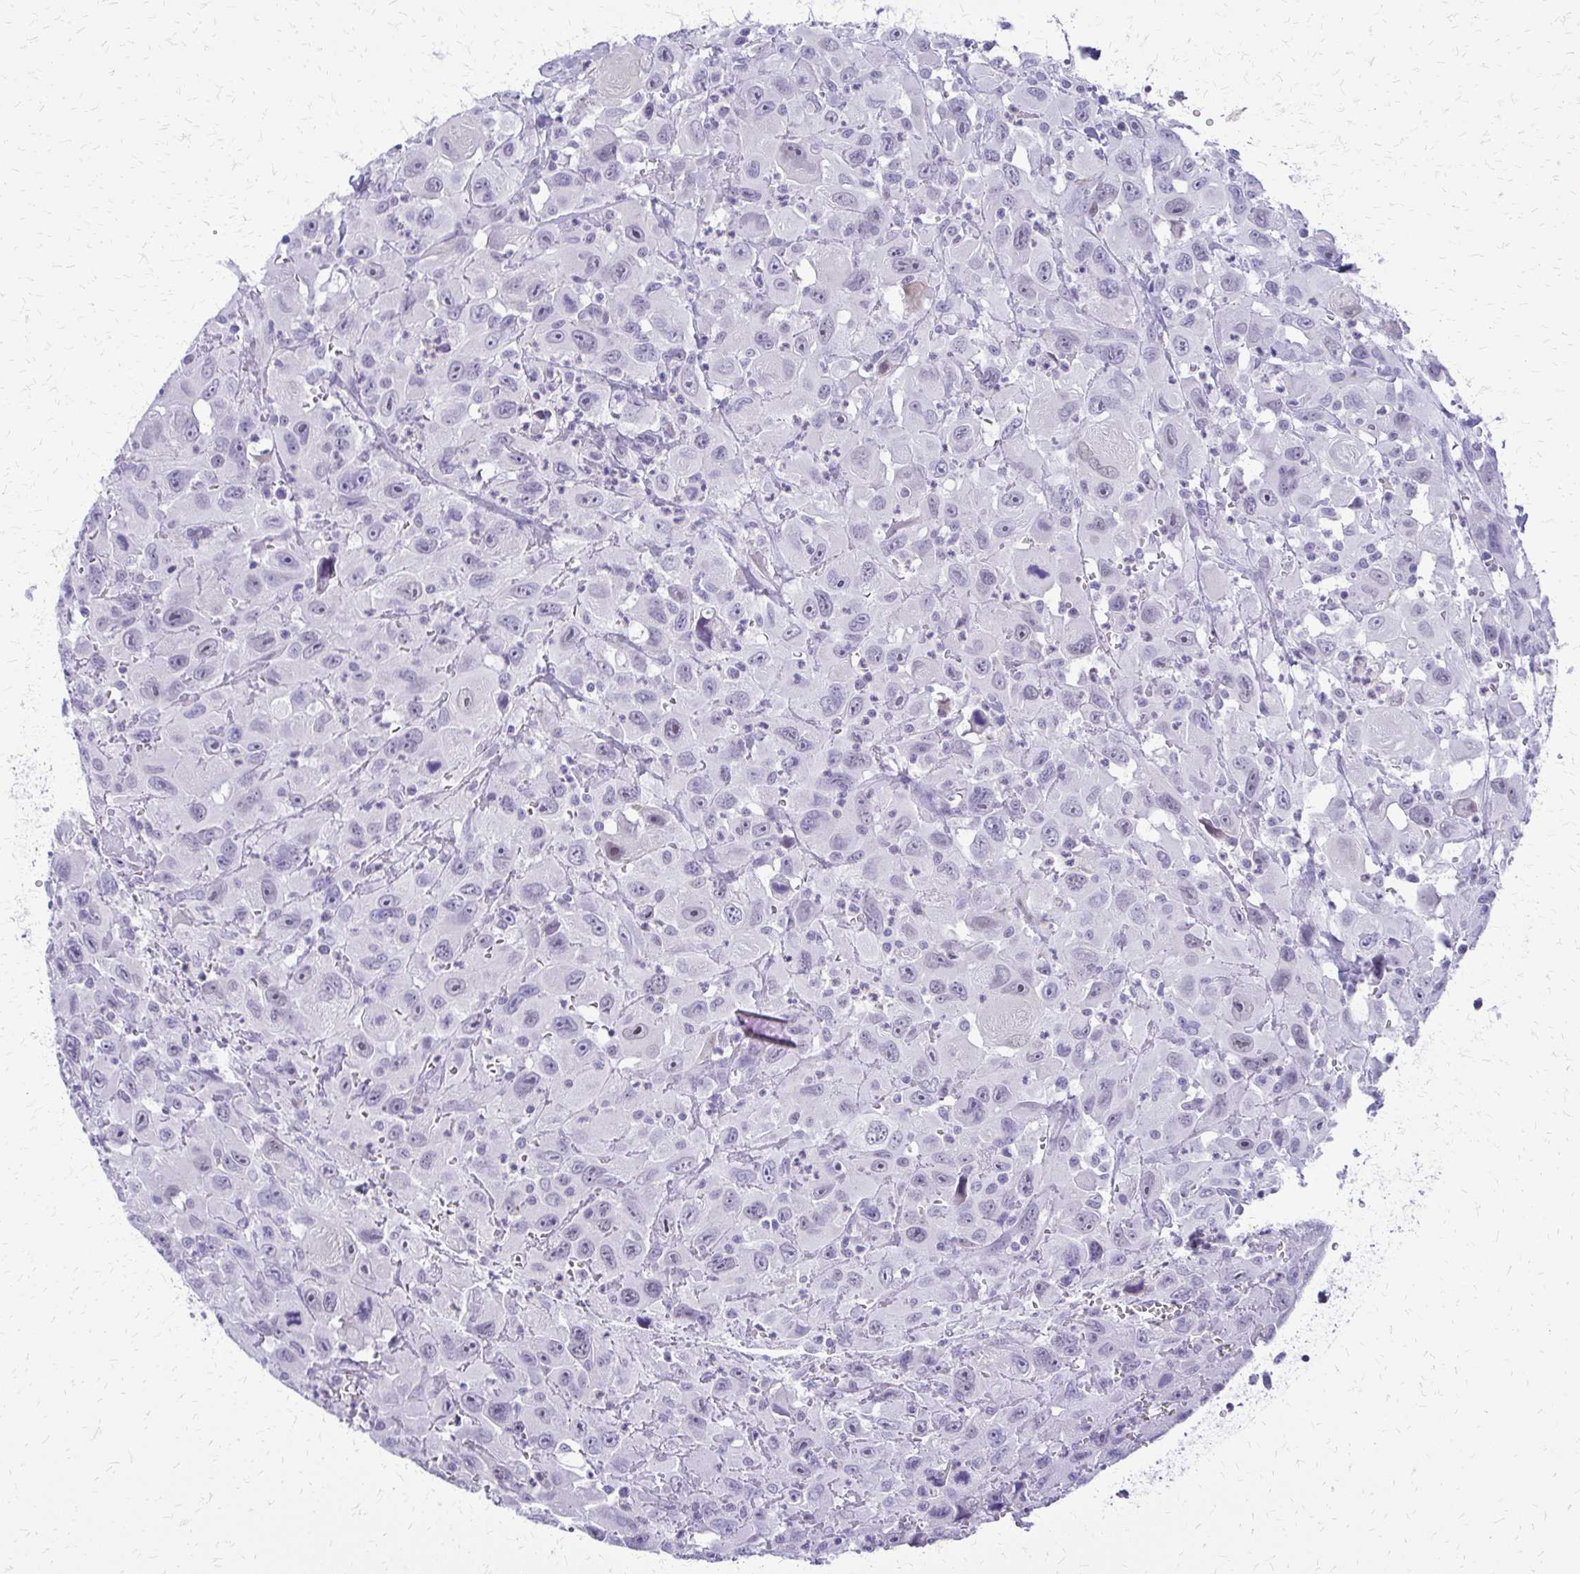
{"staining": {"intensity": "negative", "quantity": "none", "location": "none"}, "tissue": "head and neck cancer", "cell_type": "Tumor cells", "image_type": "cancer", "snomed": [{"axis": "morphology", "description": "Squamous cell carcinoma, NOS"}, {"axis": "morphology", "description": "Squamous cell carcinoma, metastatic, NOS"}, {"axis": "topography", "description": "Oral tissue"}, {"axis": "topography", "description": "Head-Neck"}], "caption": "This is an immunohistochemistry histopathology image of metastatic squamous cell carcinoma (head and neck). There is no positivity in tumor cells.", "gene": "FAM162B", "patient": {"sex": "female", "age": 85}}